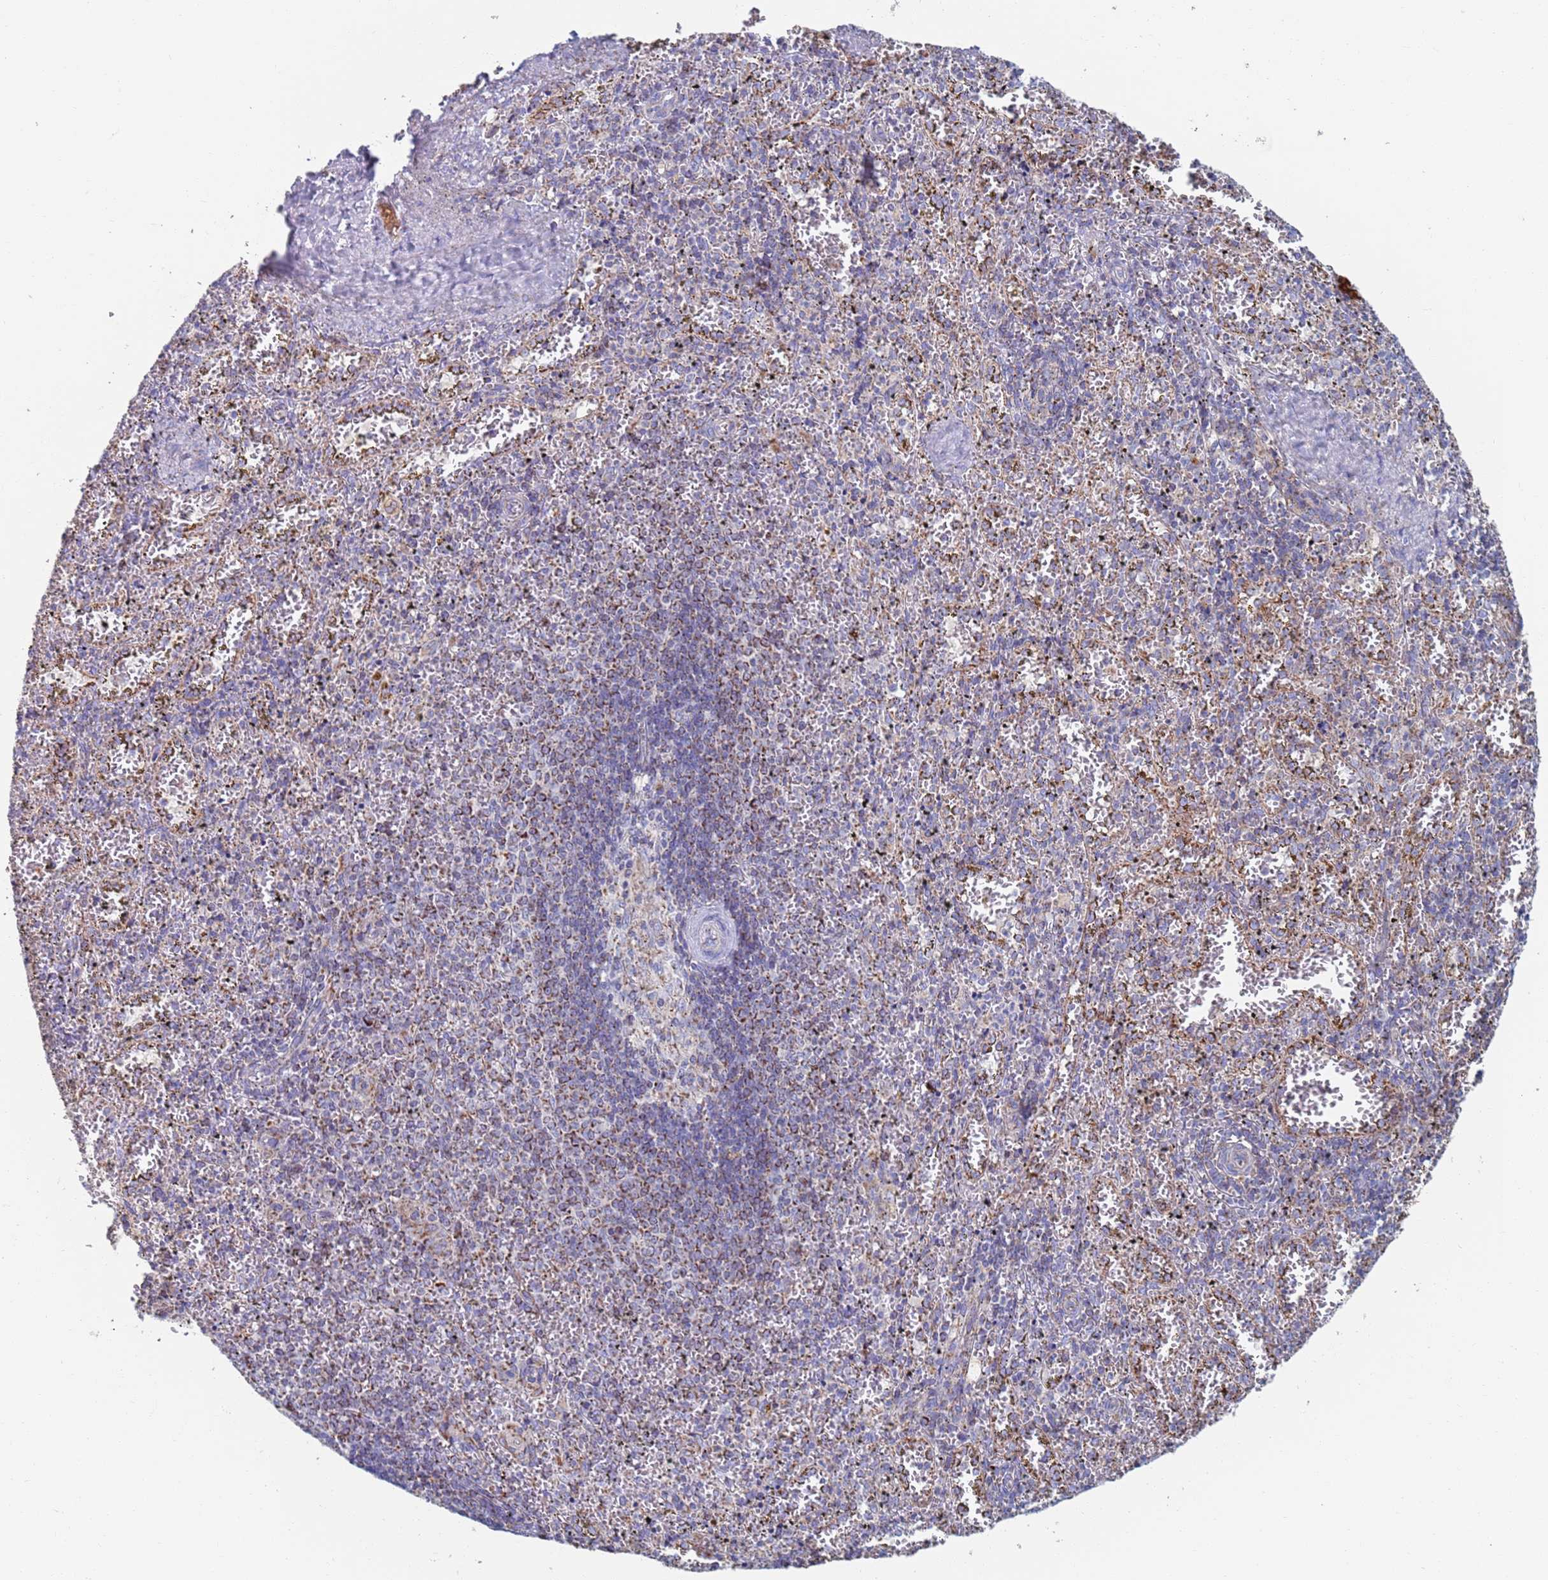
{"staining": {"intensity": "weak", "quantity": "<25%", "location": "cytoplasmic/membranous"}, "tissue": "spleen", "cell_type": "Cells in red pulp", "image_type": "normal", "snomed": [{"axis": "morphology", "description": "Normal tissue, NOS"}, {"axis": "topography", "description": "Spleen"}], "caption": "High power microscopy photomicrograph of an IHC image of unremarkable spleen, revealing no significant positivity in cells in red pulp.", "gene": "MRPL22", "patient": {"sex": "male", "age": 11}}